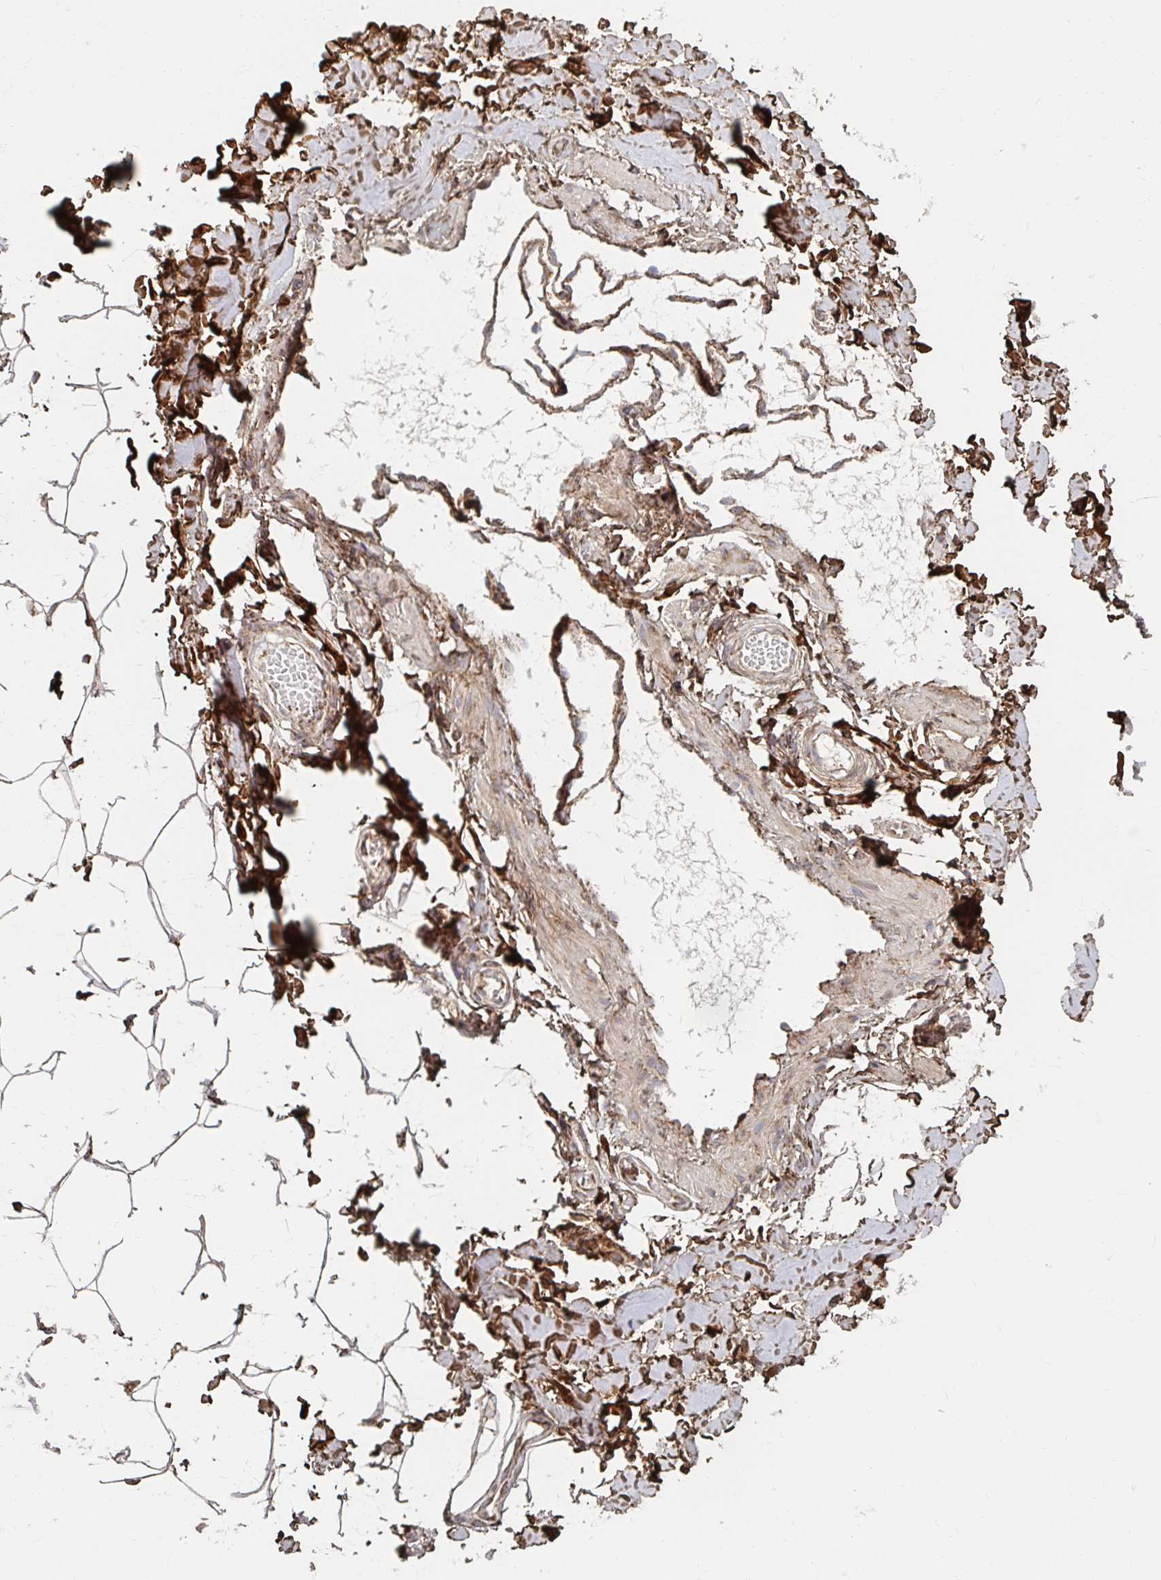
{"staining": {"intensity": "moderate", "quantity": ">75%", "location": "cytoplasmic/membranous"}, "tissue": "adipose tissue", "cell_type": "Adipocytes", "image_type": "normal", "snomed": [{"axis": "morphology", "description": "Normal tissue, NOS"}, {"axis": "topography", "description": "Soft tissue"}, {"axis": "topography", "description": "Adipose tissue"}, {"axis": "topography", "description": "Vascular tissue"}, {"axis": "topography", "description": "Peripheral nerve tissue"}], "caption": "Immunohistochemistry micrograph of benign adipose tissue: adipose tissue stained using IHC displays medium levels of moderate protein expression localized specifically in the cytoplasmic/membranous of adipocytes, appearing as a cytoplasmic/membranous brown color.", "gene": "MAVS", "patient": {"sex": "male", "age": 29}}